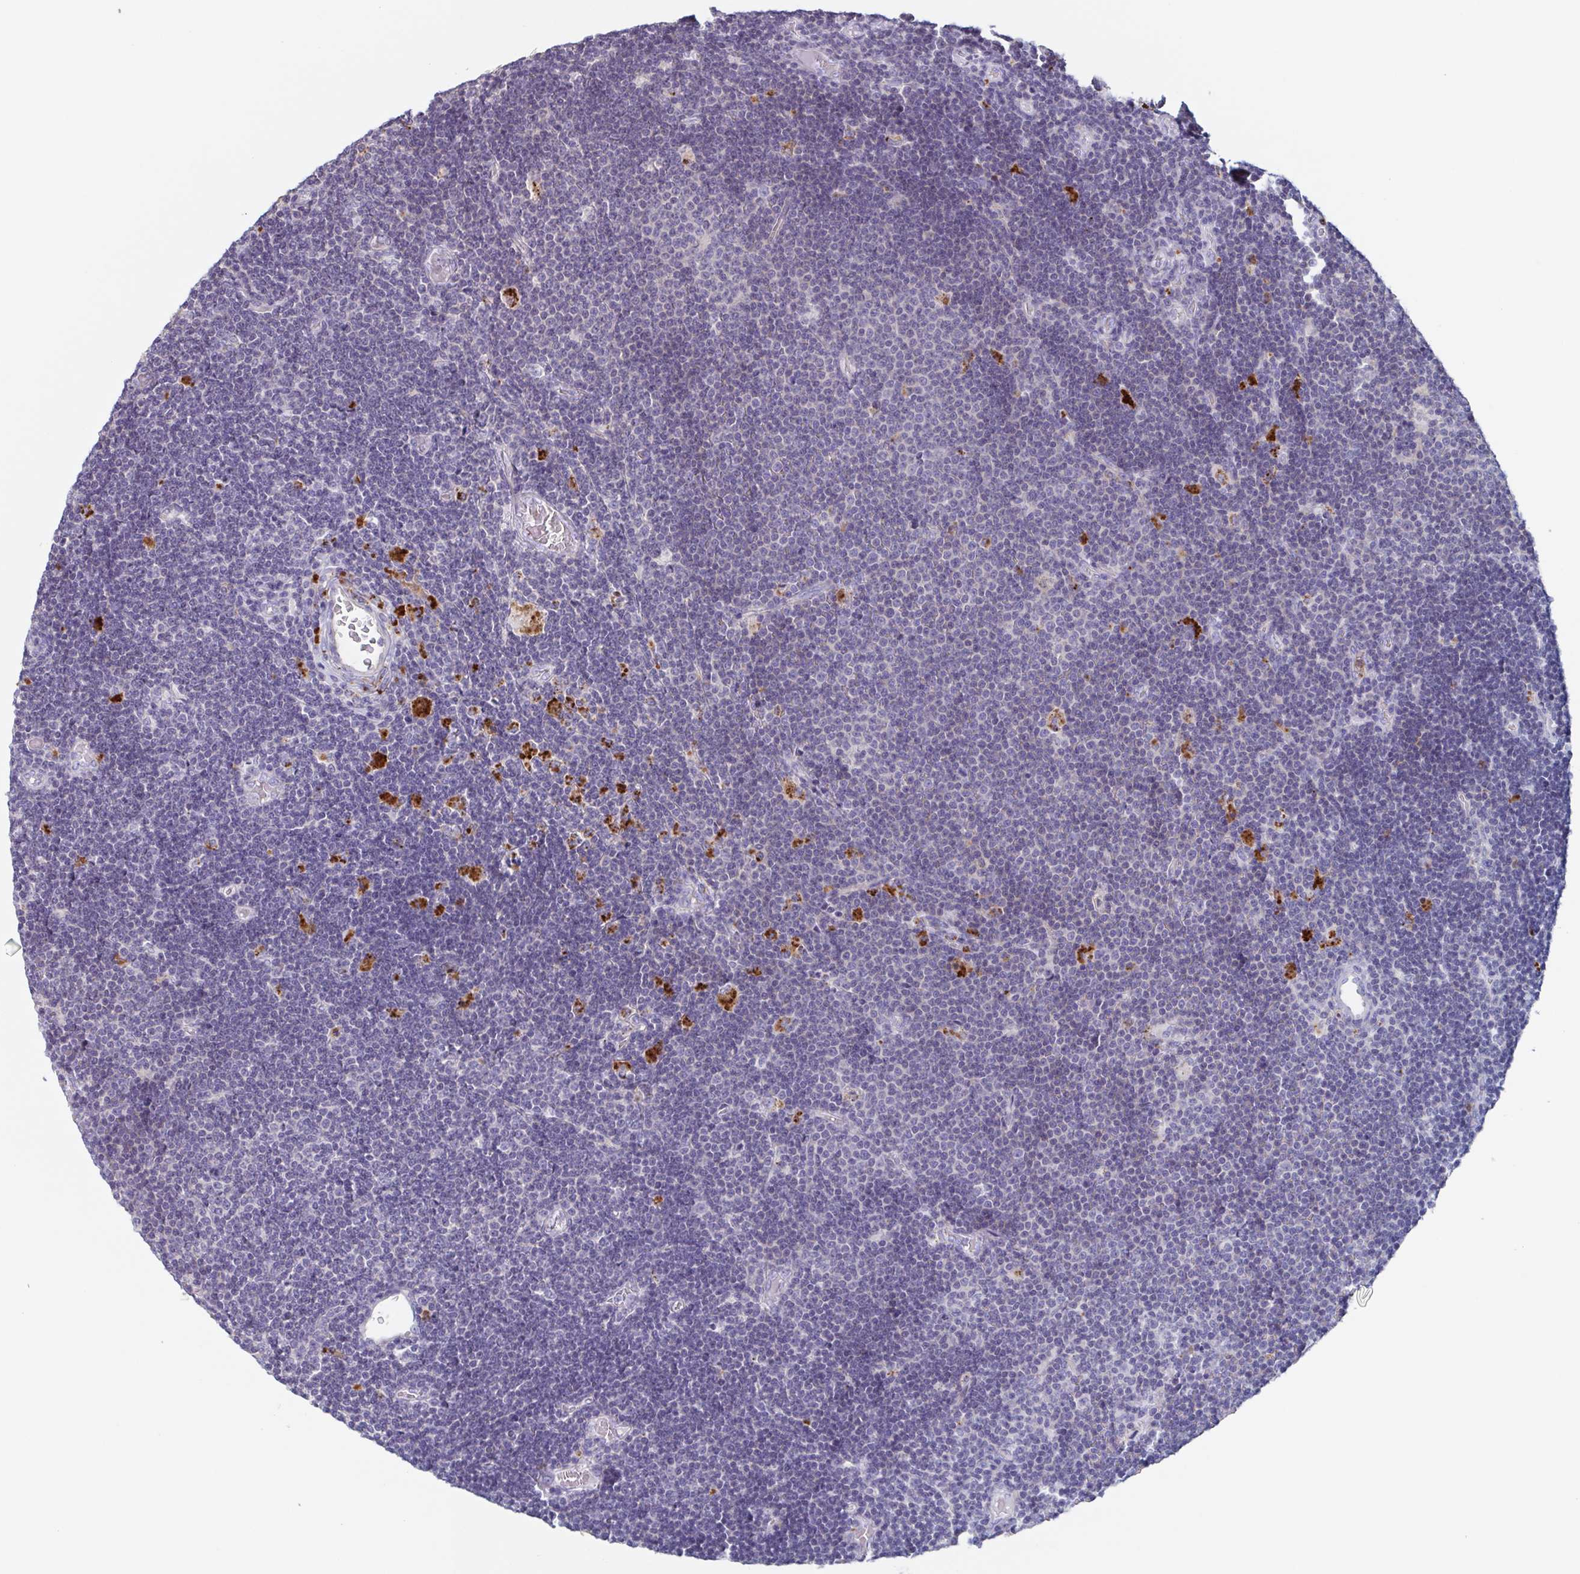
{"staining": {"intensity": "negative", "quantity": "none", "location": "none"}, "tissue": "lymphoma", "cell_type": "Tumor cells", "image_type": "cancer", "snomed": [{"axis": "morphology", "description": "Malignant lymphoma, non-Hodgkin's type, Low grade"}, {"axis": "topography", "description": "Brain"}], "caption": "An immunohistochemistry photomicrograph of lymphoma is shown. There is no staining in tumor cells of lymphoma.", "gene": "BPI", "patient": {"sex": "female", "age": 66}}